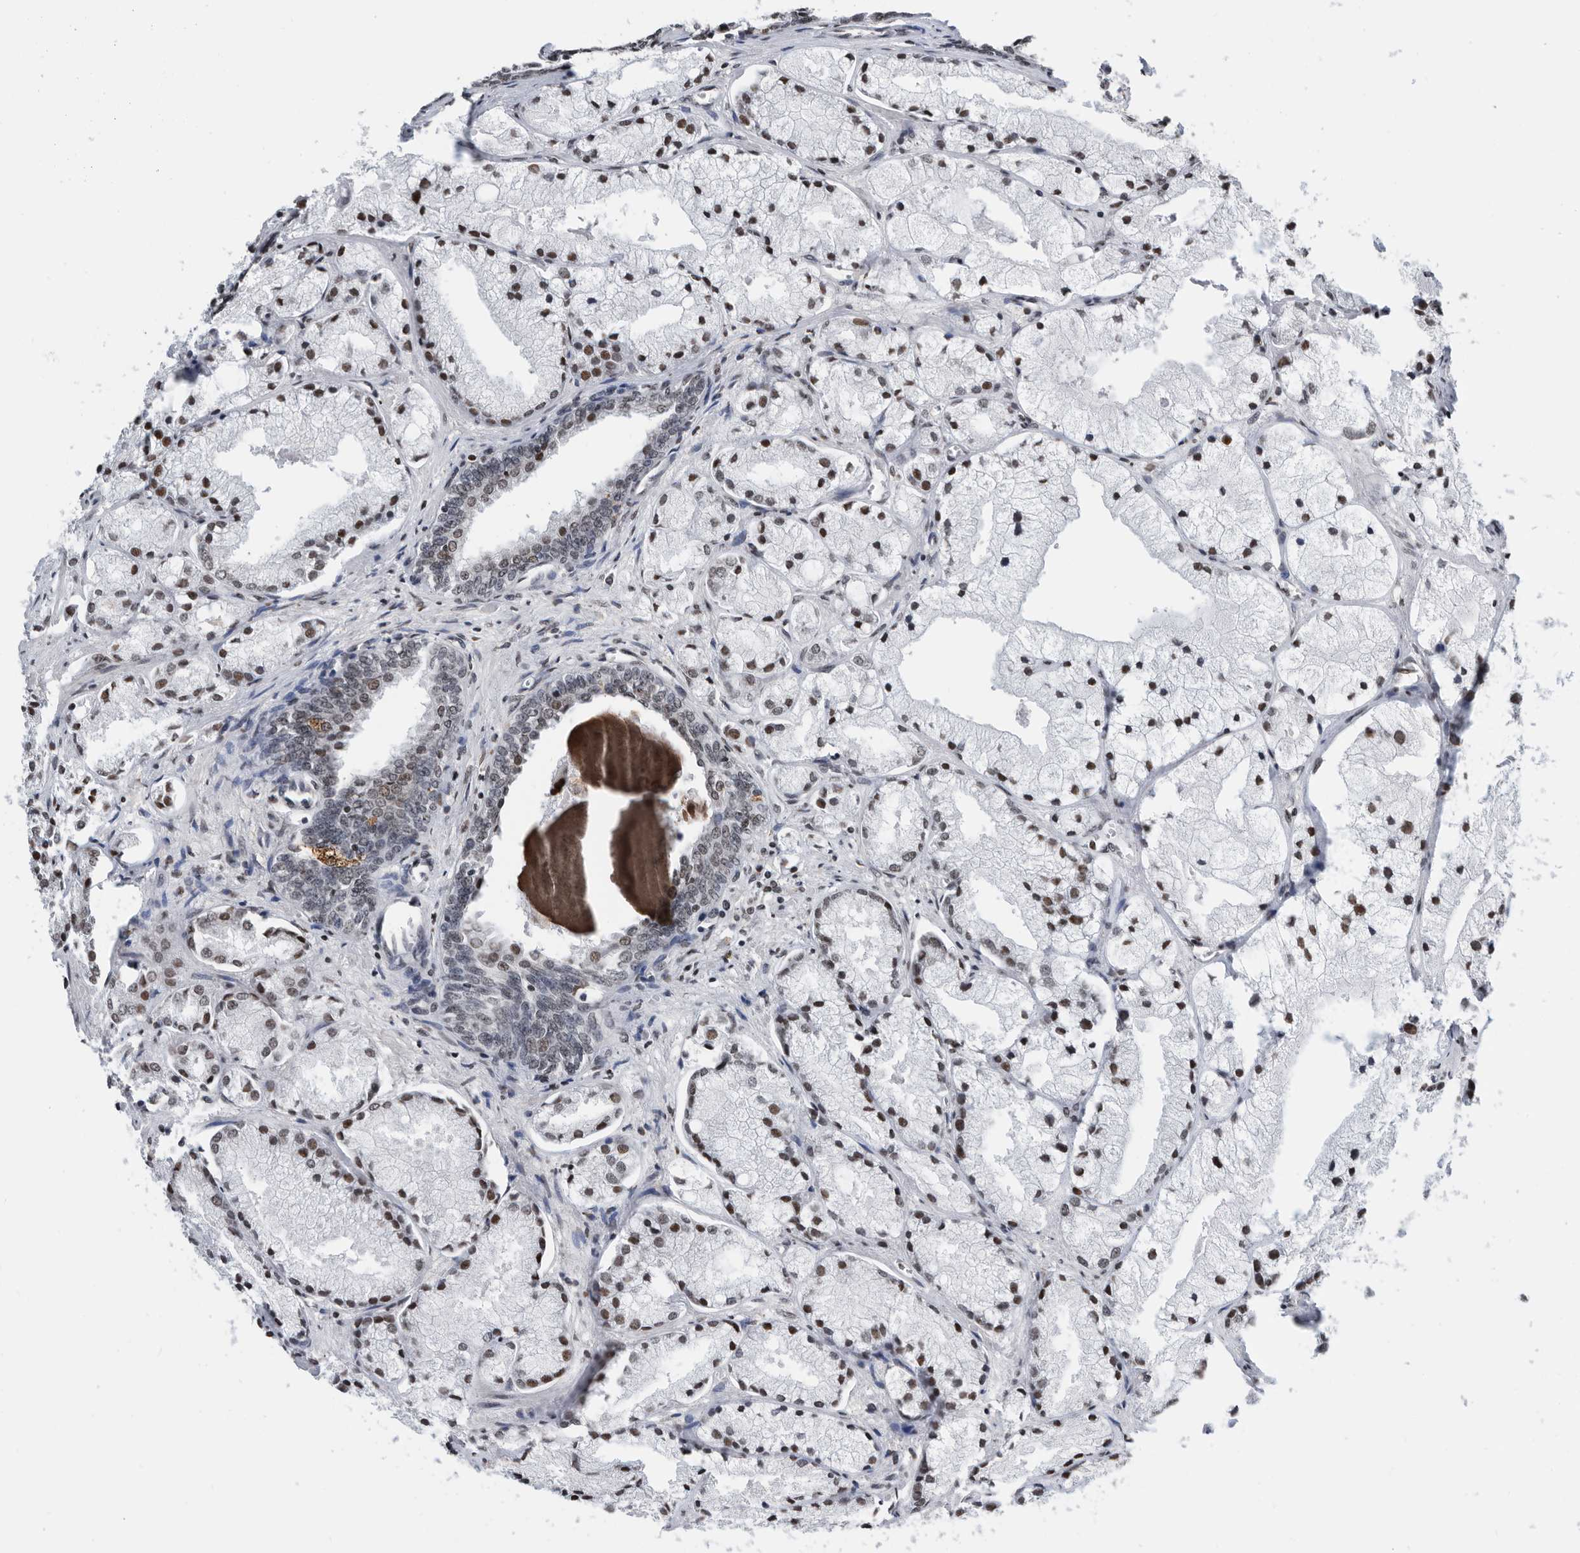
{"staining": {"intensity": "weak", "quantity": "25%-75%", "location": "nuclear"}, "tissue": "prostate cancer", "cell_type": "Tumor cells", "image_type": "cancer", "snomed": [{"axis": "morphology", "description": "Adenocarcinoma, High grade"}, {"axis": "topography", "description": "Prostate"}], "caption": "There is low levels of weak nuclear staining in tumor cells of prostate cancer, as demonstrated by immunohistochemical staining (brown color).", "gene": "SNRNP48", "patient": {"sex": "male", "age": 50}}